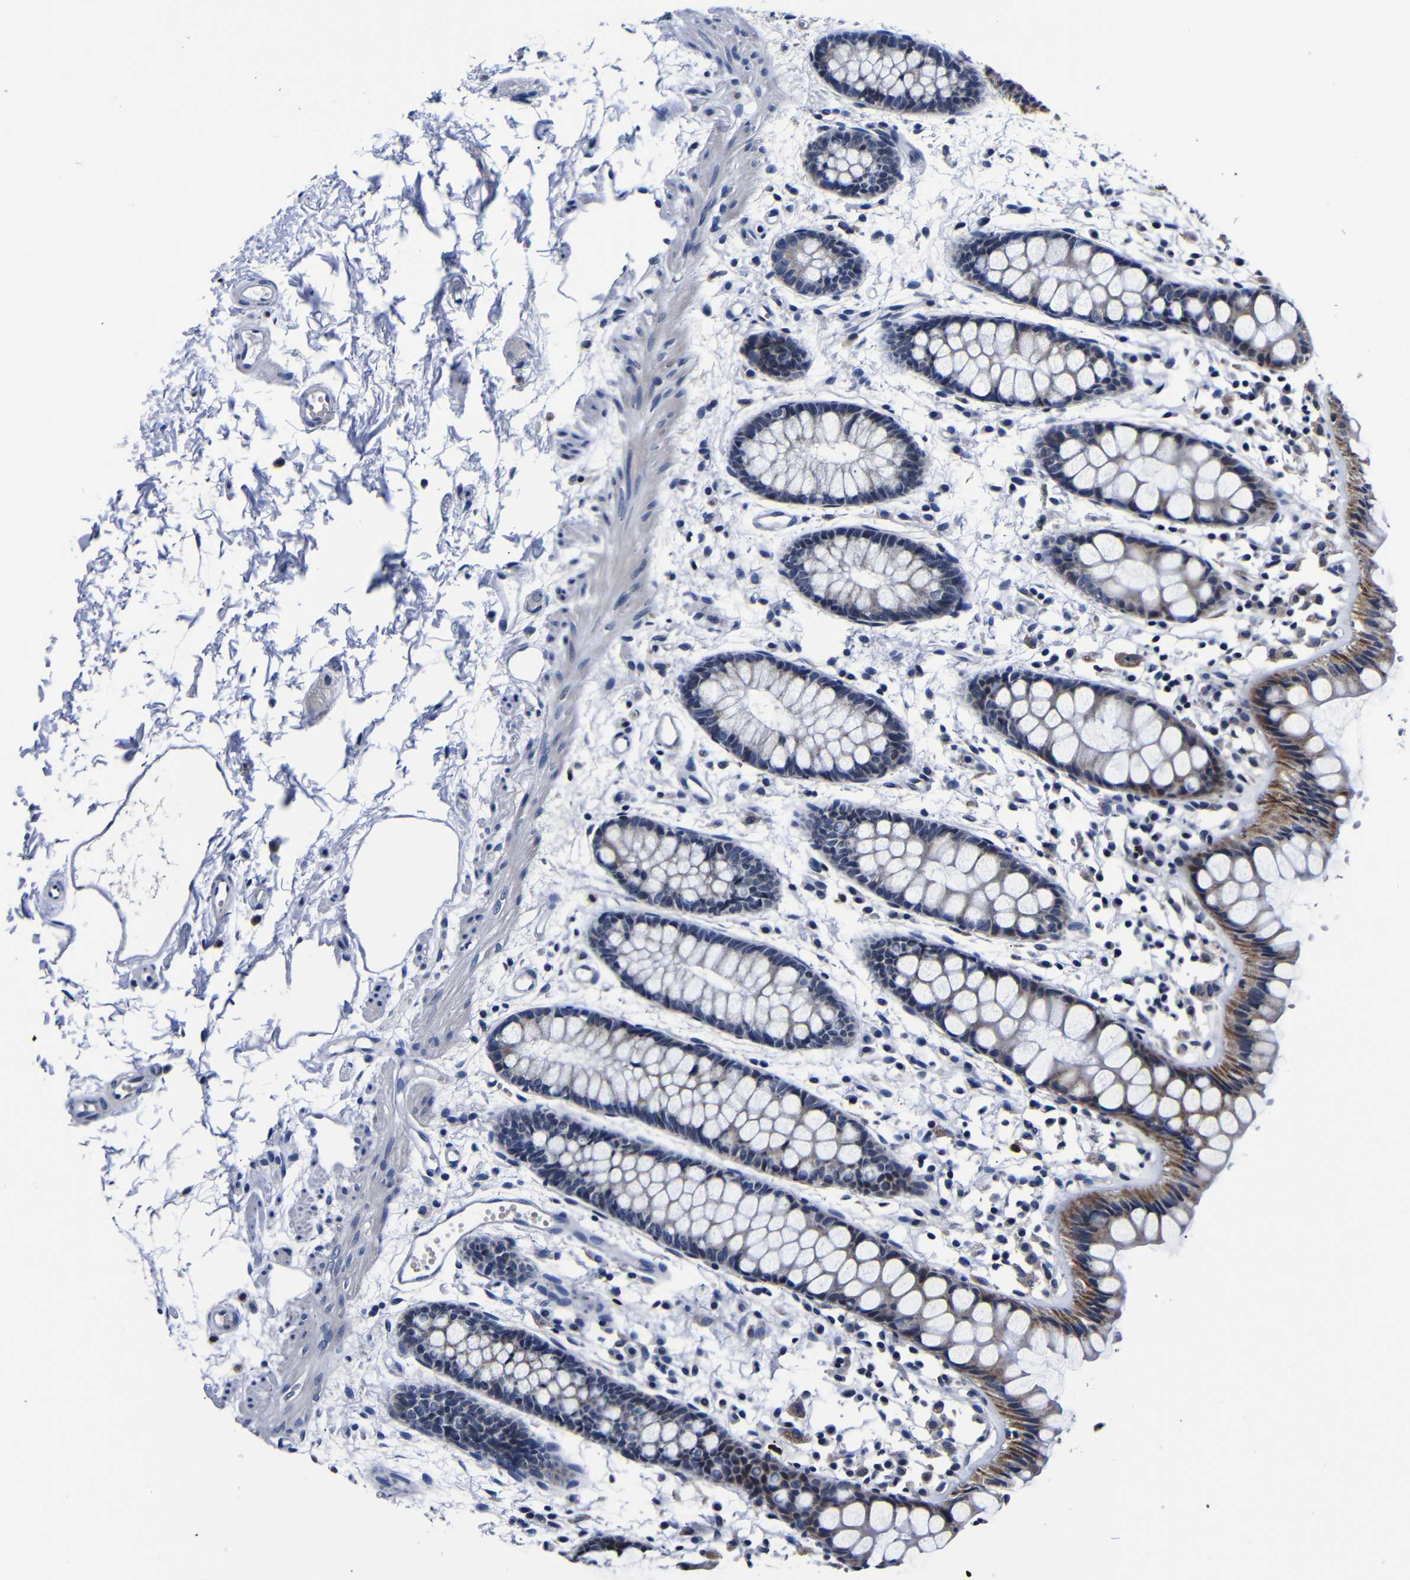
{"staining": {"intensity": "moderate", "quantity": "<25%", "location": "cytoplasmic/membranous"}, "tissue": "rectum", "cell_type": "Glandular cells", "image_type": "normal", "snomed": [{"axis": "morphology", "description": "Normal tissue, NOS"}, {"axis": "topography", "description": "Rectum"}], "caption": "An immunohistochemistry (IHC) histopathology image of unremarkable tissue is shown. Protein staining in brown labels moderate cytoplasmic/membranous positivity in rectum within glandular cells.", "gene": "DEPP1", "patient": {"sex": "female", "age": 66}}